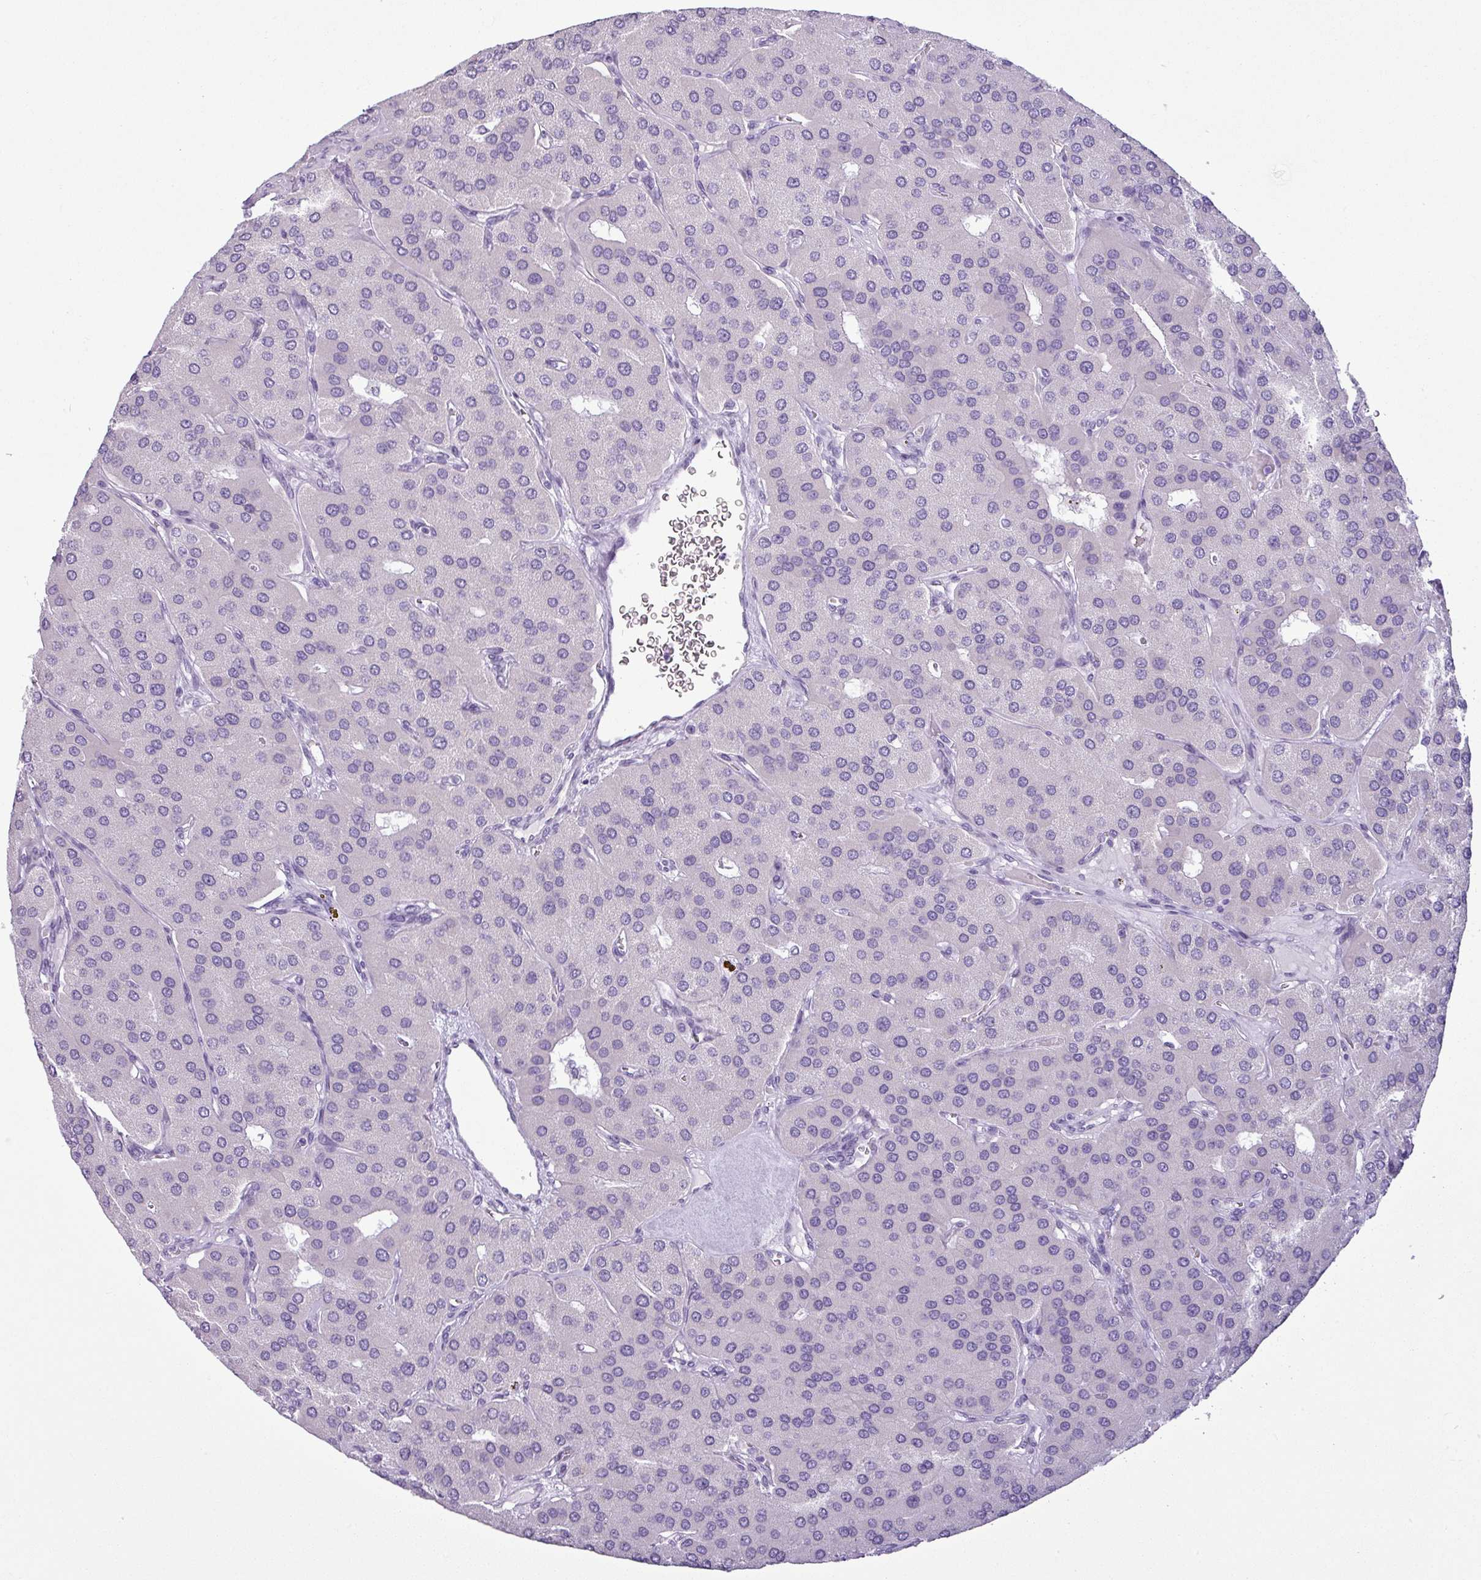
{"staining": {"intensity": "negative", "quantity": "none", "location": "none"}, "tissue": "parathyroid gland", "cell_type": "Glandular cells", "image_type": "normal", "snomed": [{"axis": "morphology", "description": "Normal tissue, NOS"}, {"axis": "morphology", "description": "Adenoma, NOS"}, {"axis": "topography", "description": "Parathyroid gland"}], "caption": "Immunohistochemistry histopathology image of benign human parathyroid gland stained for a protein (brown), which exhibits no expression in glandular cells. The staining was performed using DAB to visualize the protein expression in brown, while the nuclei were stained in blue with hematoxylin (Magnification: 20x).", "gene": "CDH16", "patient": {"sex": "female", "age": 86}}